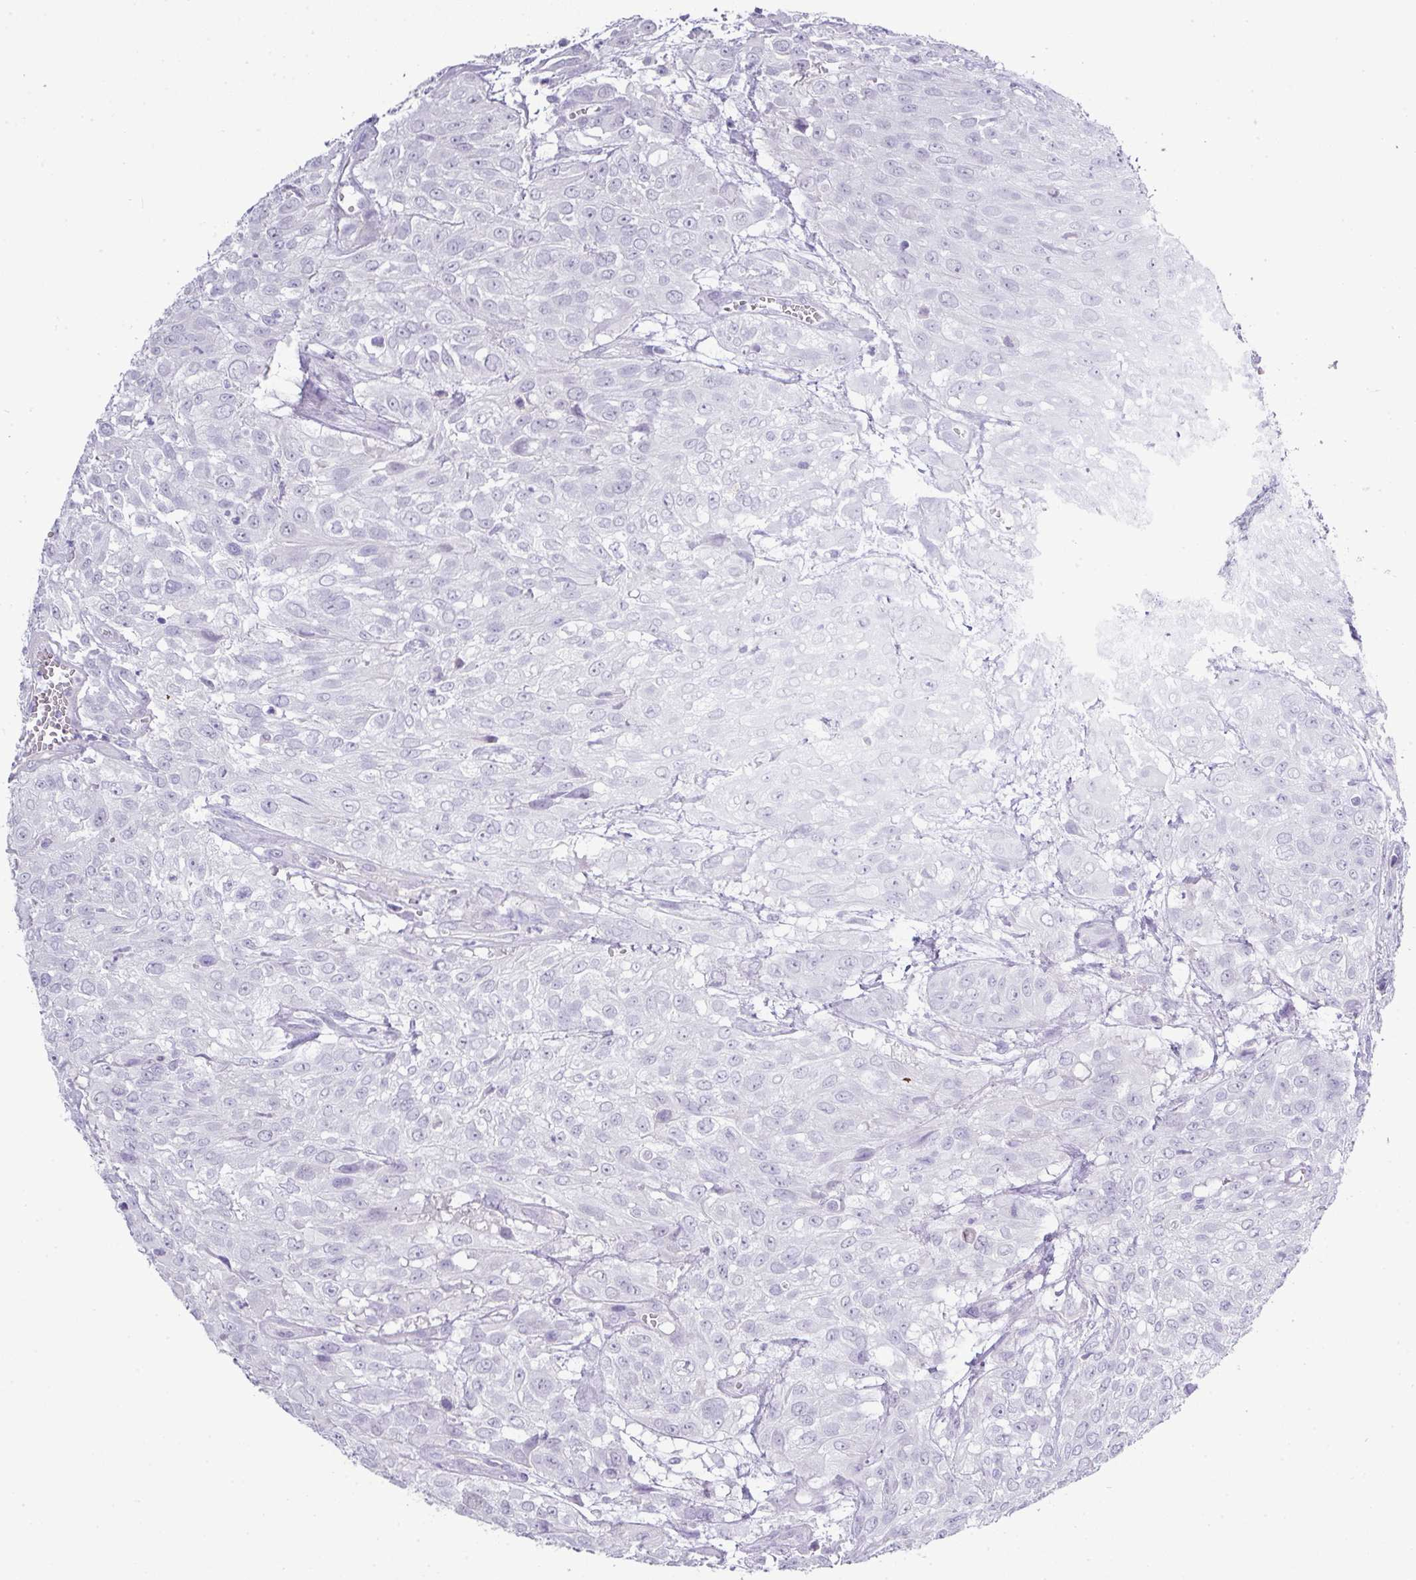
{"staining": {"intensity": "negative", "quantity": "none", "location": "none"}, "tissue": "urothelial cancer", "cell_type": "Tumor cells", "image_type": "cancer", "snomed": [{"axis": "morphology", "description": "Urothelial carcinoma, High grade"}, {"axis": "topography", "description": "Urinary bladder"}], "caption": "Protein analysis of urothelial carcinoma (high-grade) shows no significant positivity in tumor cells. The staining was performed using DAB to visualize the protein expression in brown, while the nuclei were stained in blue with hematoxylin (Magnification: 20x).", "gene": "BCL11A", "patient": {"sex": "male", "age": 57}}